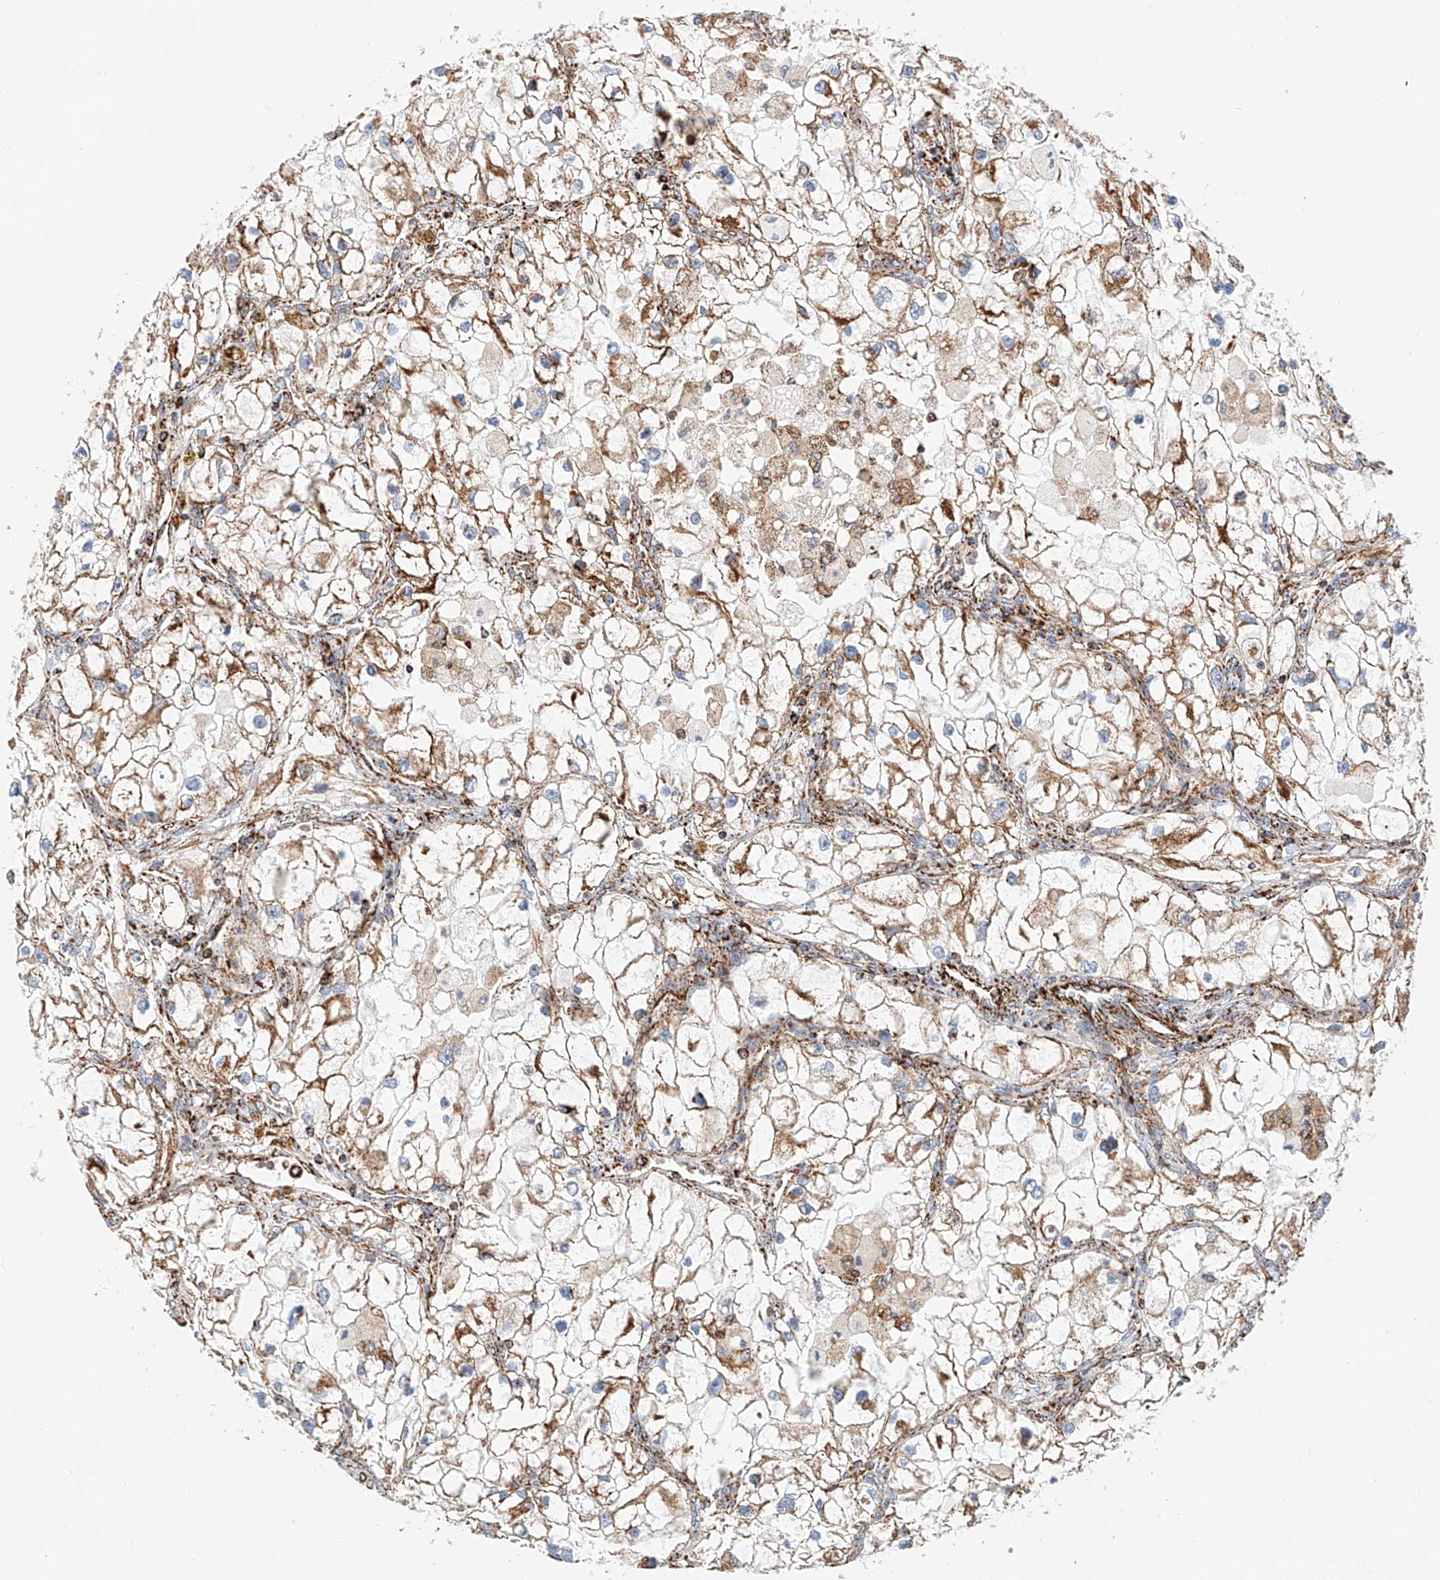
{"staining": {"intensity": "moderate", "quantity": ">75%", "location": "cytoplasmic/membranous"}, "tissue": "renal cancer", "cell_type": "Tumor cells", "image_type": "cancer", "snomed": [{"axis": "morphology", "description": "Adenocarcinoma, NOS"}, {"axis": "topography", "description": "Kidney"}], "caption": "A high-resolution histopathology image shows immunohistochemistry staining of adenocarcinoma (renal), which displays moderate cytoplasmic/membranous expression in about >75% of tumor cells. The staining was performed using DAB (3,3'-diaminobenzidine), with brown indicating positive protein expression. Nuclei are stained blue with hematoxylin.", "gene": "NDUFV3", "patient": {"sex": "female", "age": 70}}